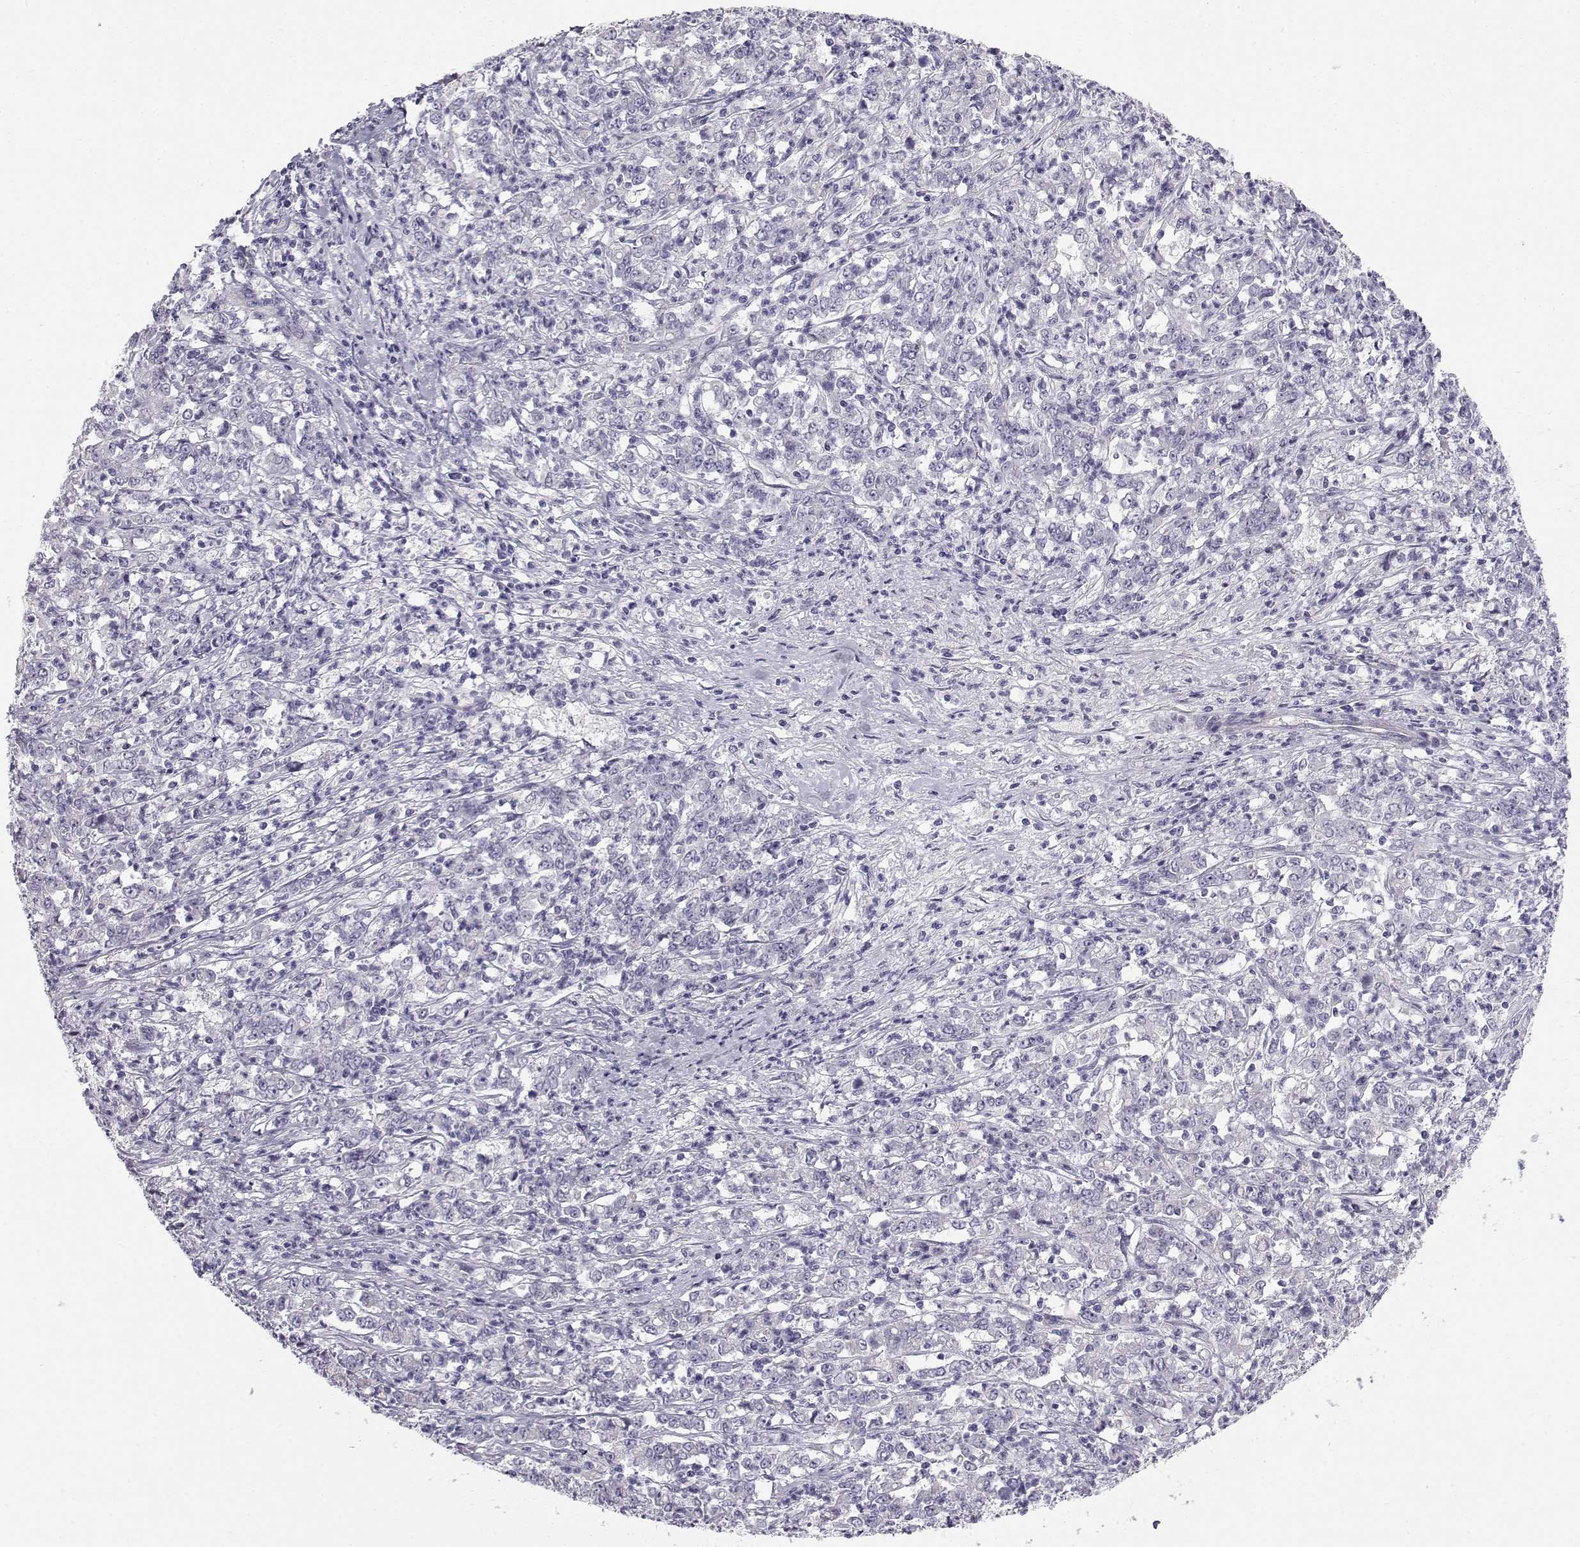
{"staining": {"intensity": "negative", "quantity": "none", "location": "none"}, "tissue": "stomach cancer", "cell_type": "Tumor cells", "image_type": "cancer", "snomed": [{"axis": "morphology", "description": "Adenocarcinoma, NOS"}, {"axis": "topography", "description": "Stomach, lower"}], "caption": "Photomicrograph shows no protein expression in tumor cells of adenocarcinoma (stomach) tissue.", "gene": "KCNMB4", "patient": {"sex": "female", "age": 71}}